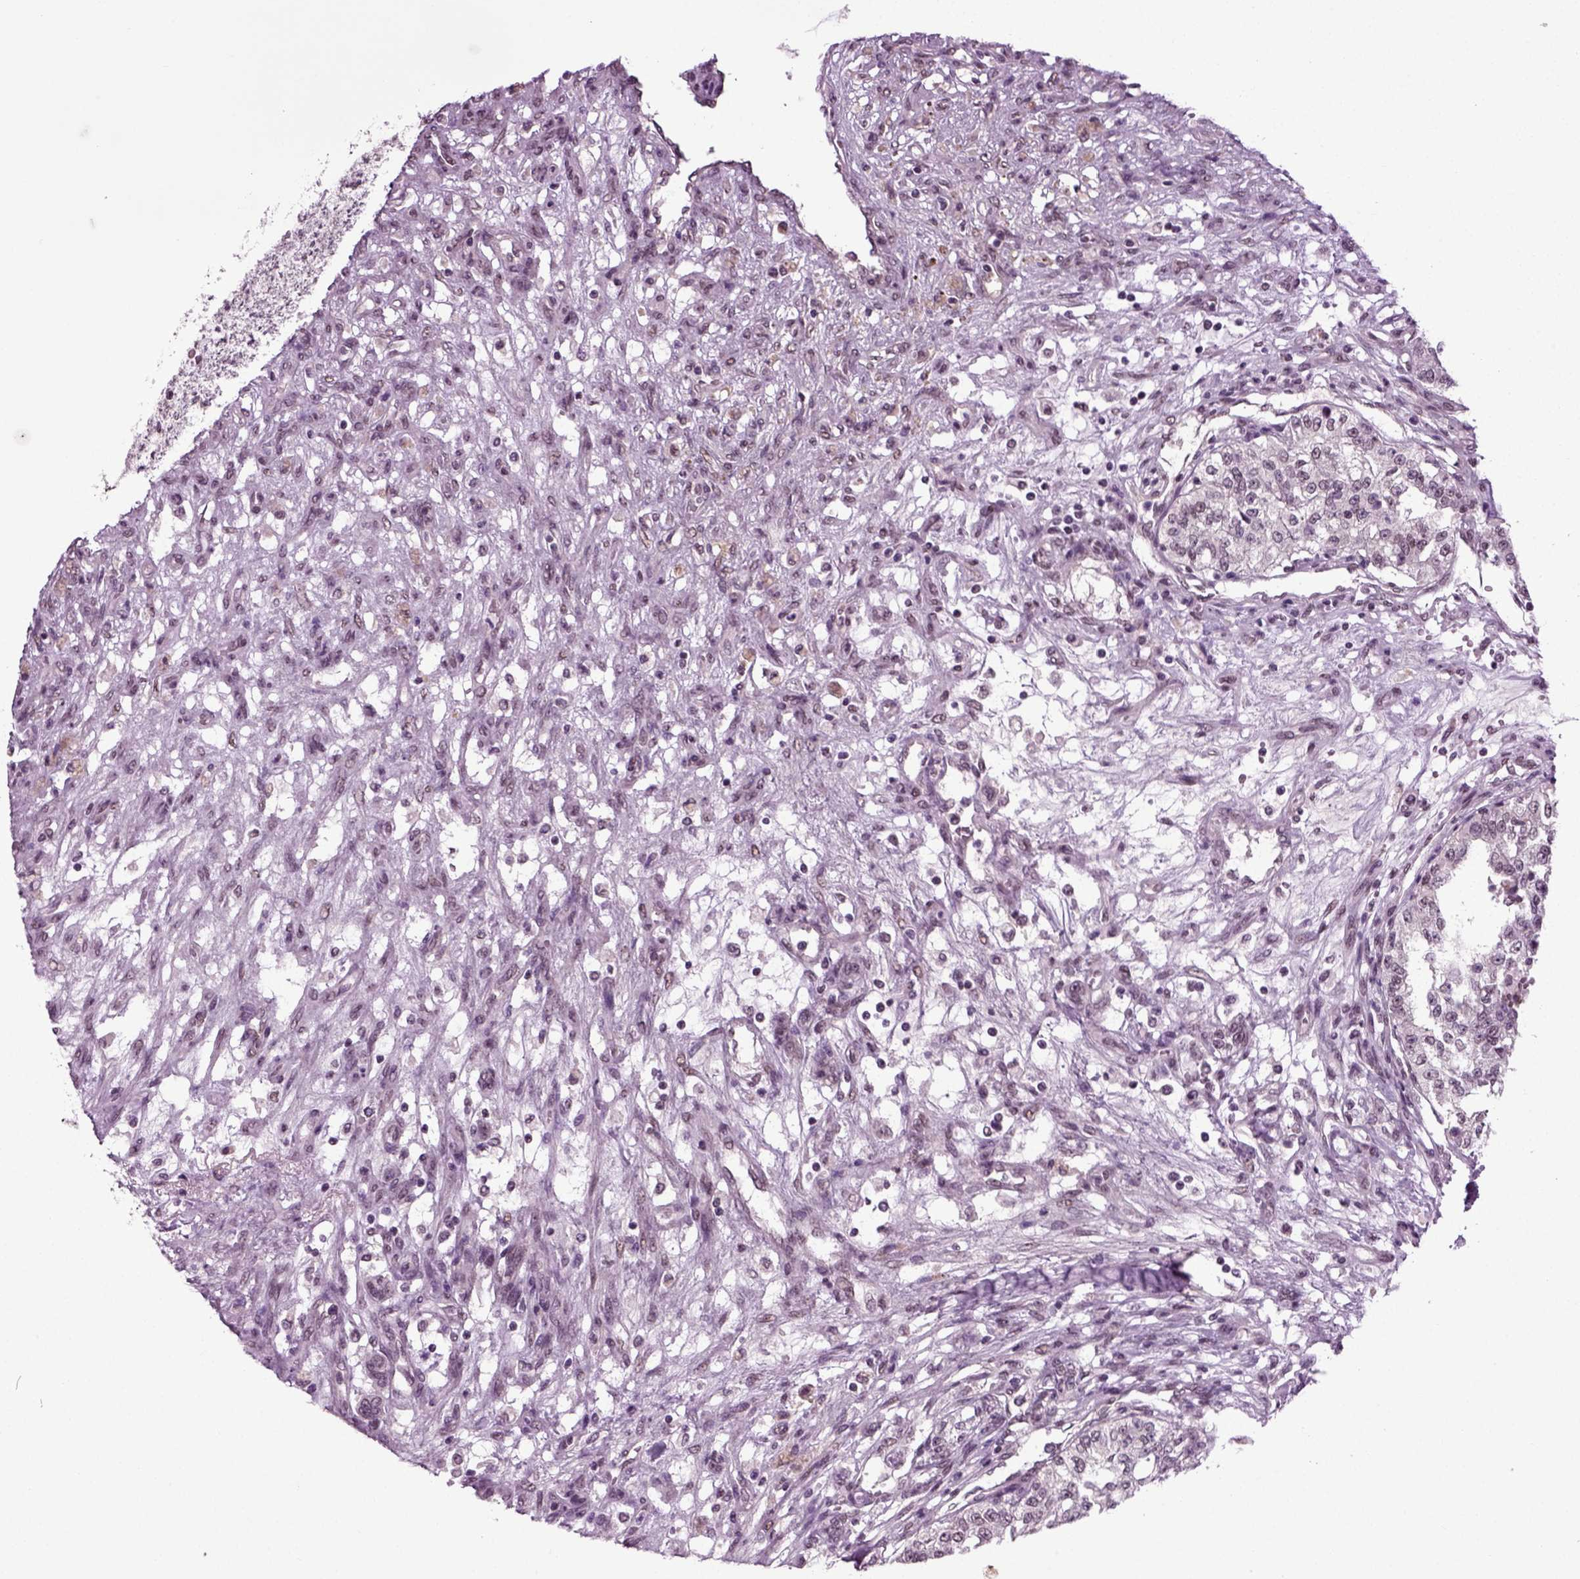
{"staining": {"intensity": "negative", "quantity": "none", "location": "none"}, "tissue": "renal cancer", "cell_type": "Tumor cells", "image_type": "cancer", "snomed": [{"axis": "morphology", "description": "Adenocarcinoma, NOS"}, {"axis": "topography", "description": "Kidney"}], "caption": "A histopathology image of renal cancer stained for a protein exhibits no brown staining in tumor cells.", "gene": "RCOR3", "patient": {"sex": "female", "age": 63}}